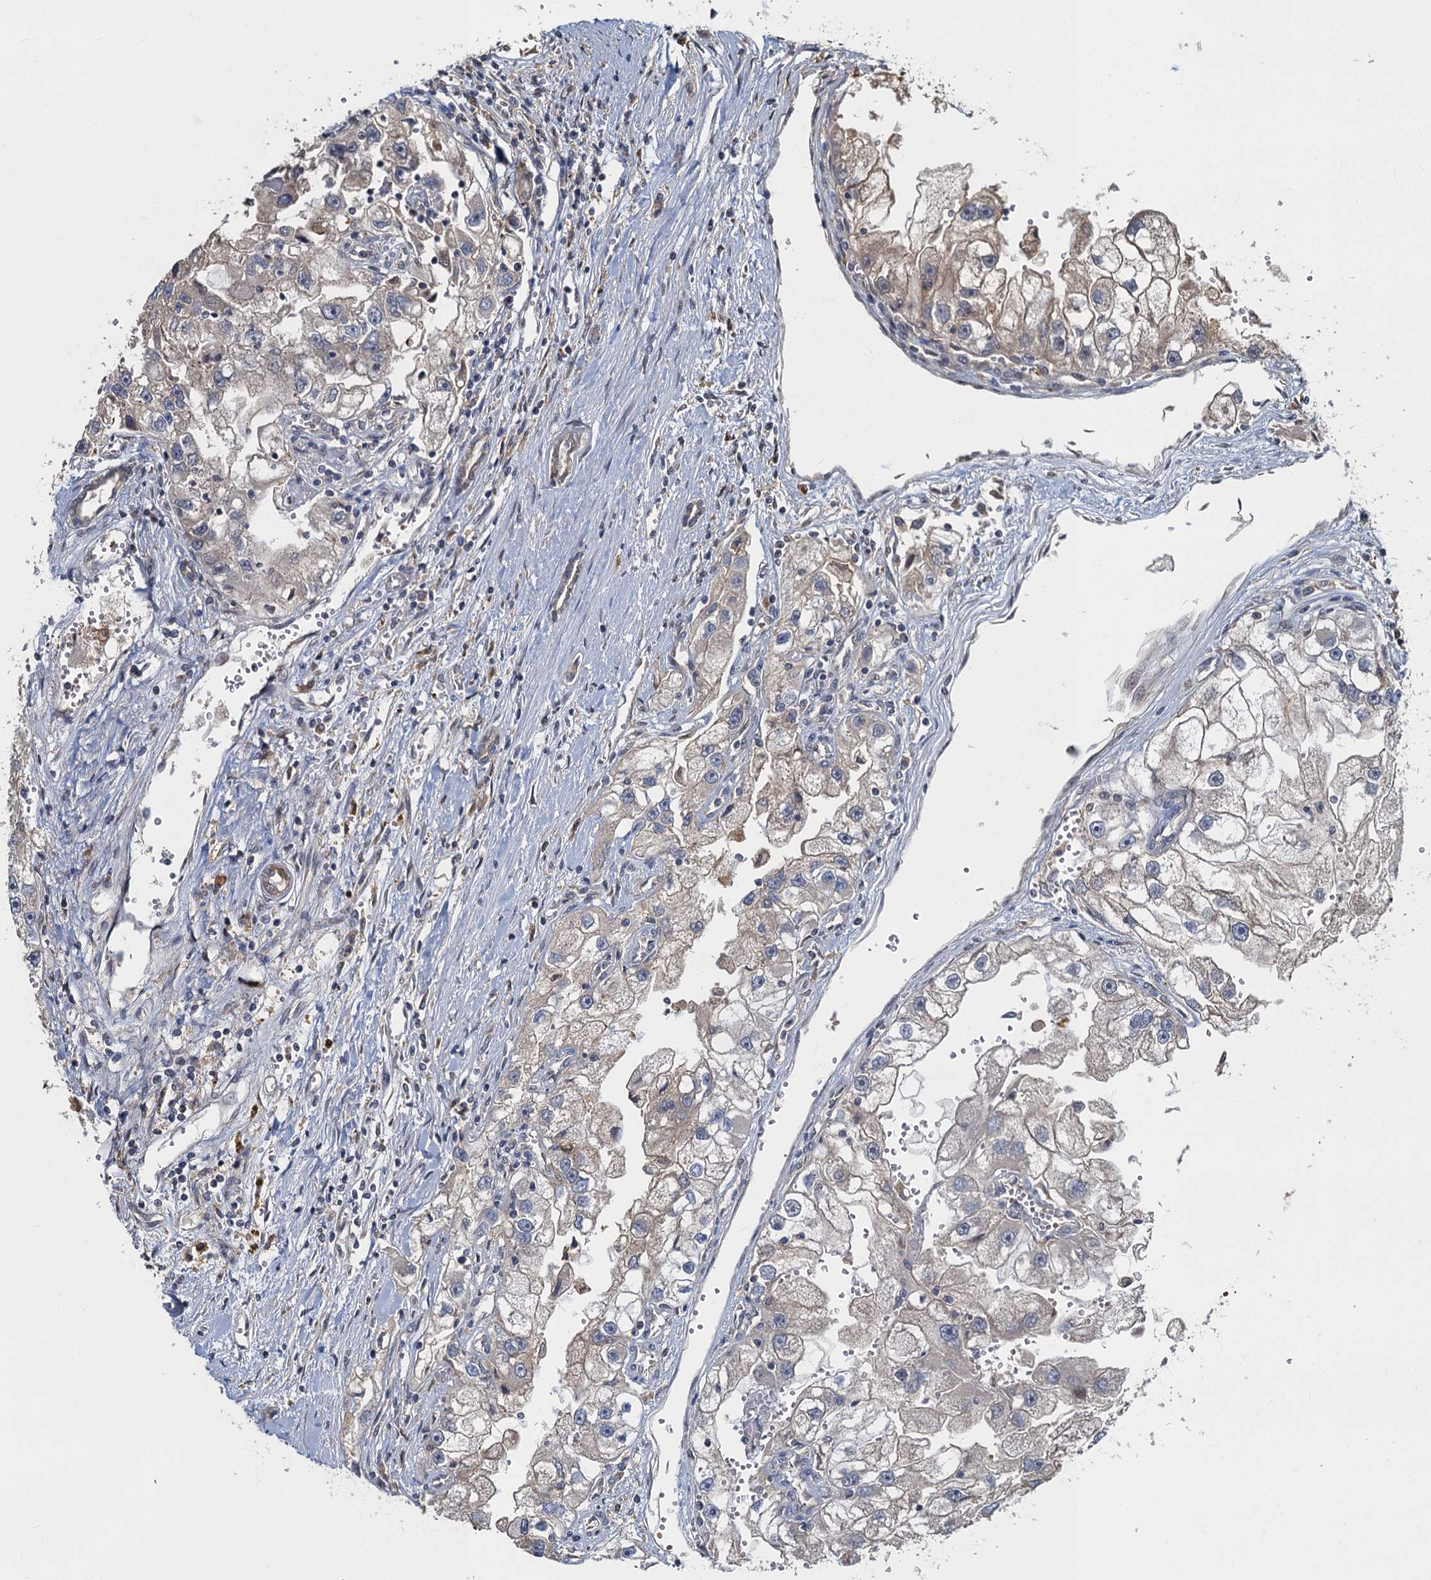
{"staining": {"intensity": "weak", "quantity": "<25%", "location": "cytoplasmic/membranous"}, "tissue": "renal cancer", "cell_type": "Tumor cells", "image_type": "cancer", "snomed": [{"axis": "morphology", "description": "Adenocarcinoma, NOS"}, {"axis": "topography", "description": "Kidney"}], "caption": "Immunohistochemistry histopathology image of human renal cancer (adenocarcinoma) stained for a protein (brown), which demonstrates no staining in tumor cells.", "gene": "TBCK", "patient": {"sex": "male", "age": 63}}